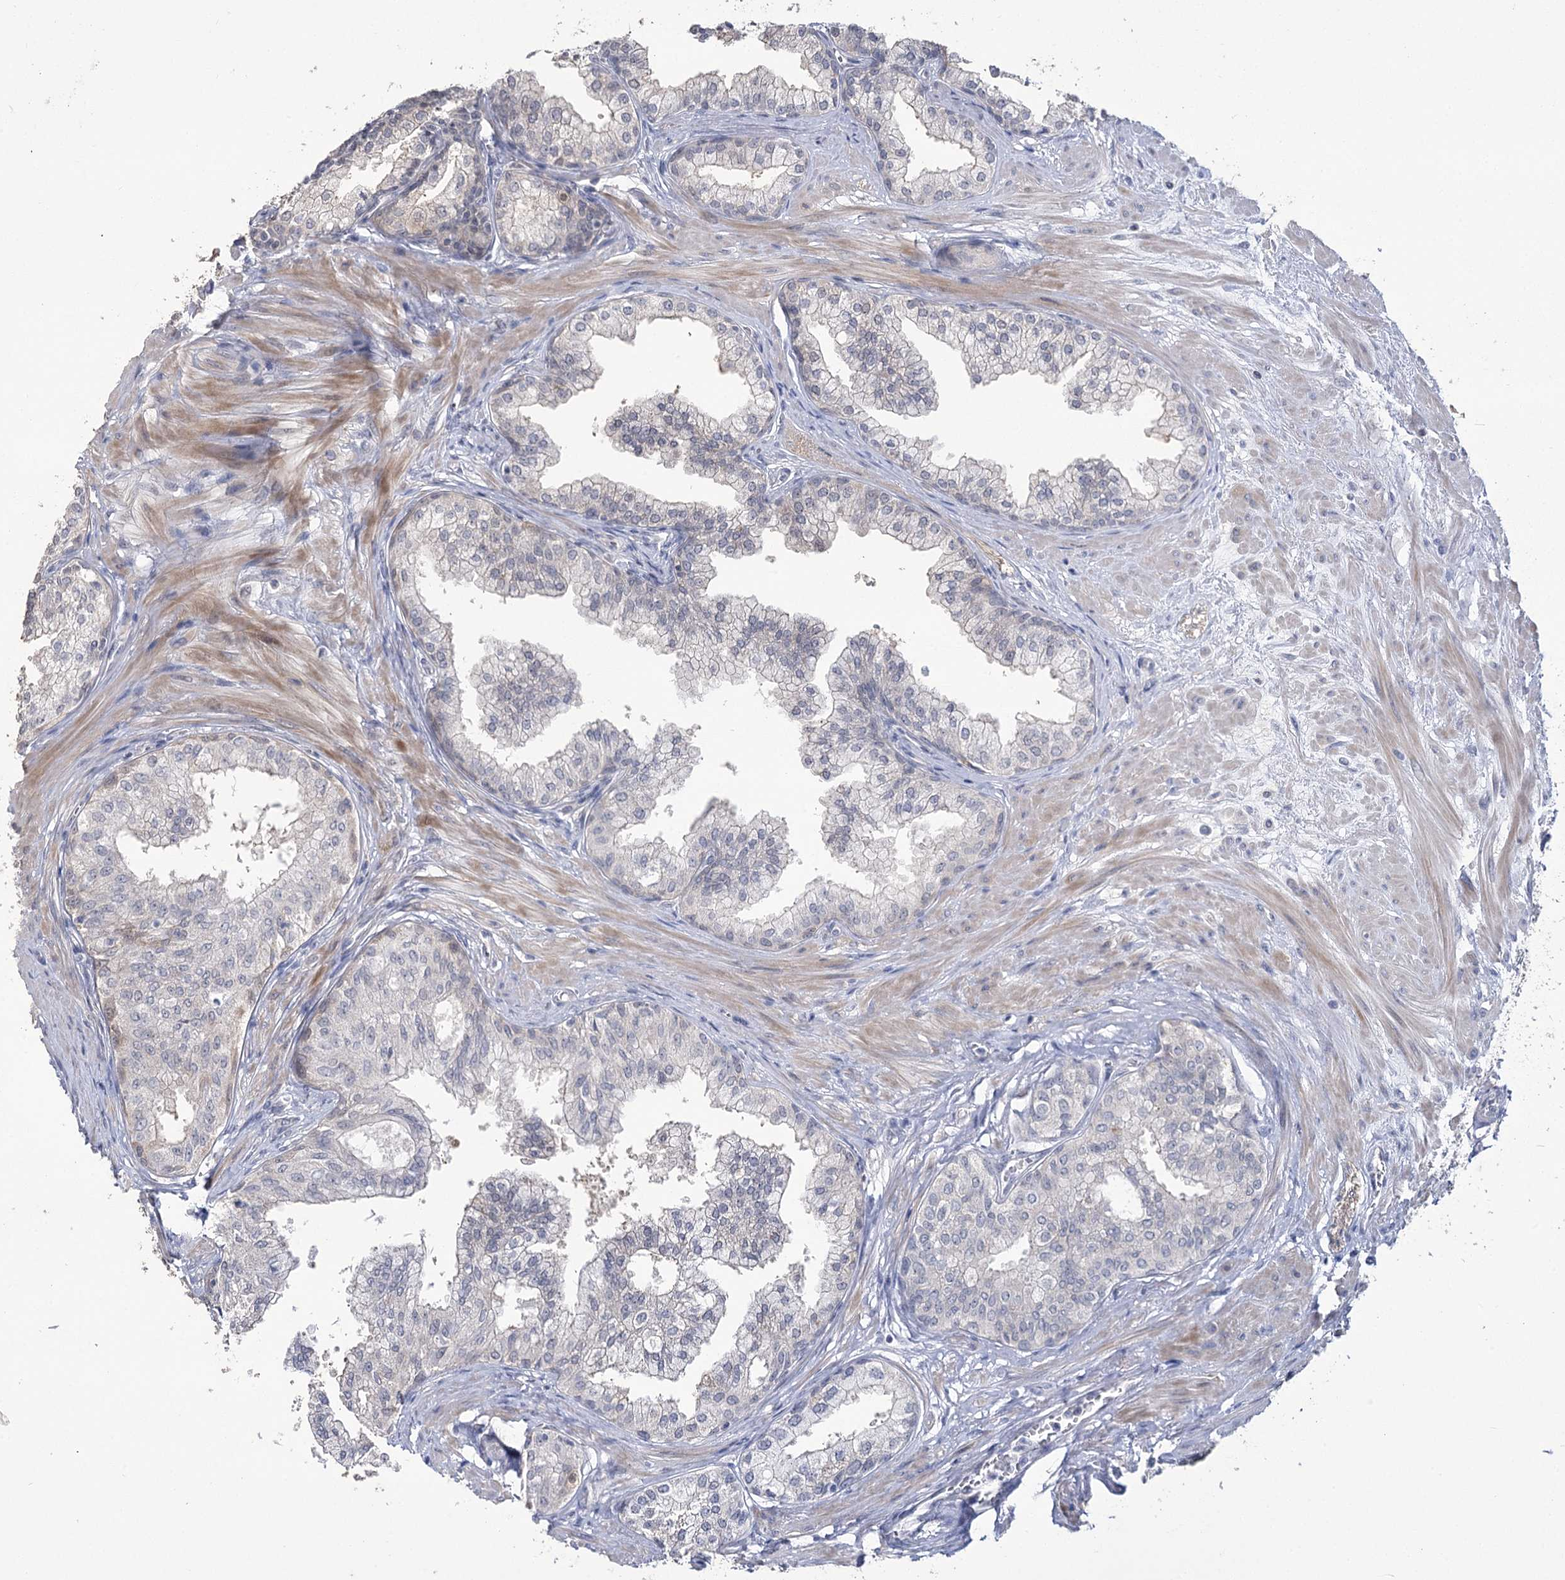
{"staining": {"intensity": "weak", "quantity": "<25%", "location": "cytoplasmic/membranous"}, "tissue": "prostate", "cell_type": "Glandular cells", "image_type": "normal", "snomed": [{"axis": "morphology", "description": "Normal tissue, NOS"}, {"axis": "topography", "description": "Prostate"}], "caption": "There is no significant expression in glandular cells of prostate. (DAB immunohistochemistry, high magnification).", "gene": "PHYHIPL", "patient": {"sex": "male", "age": 60}}